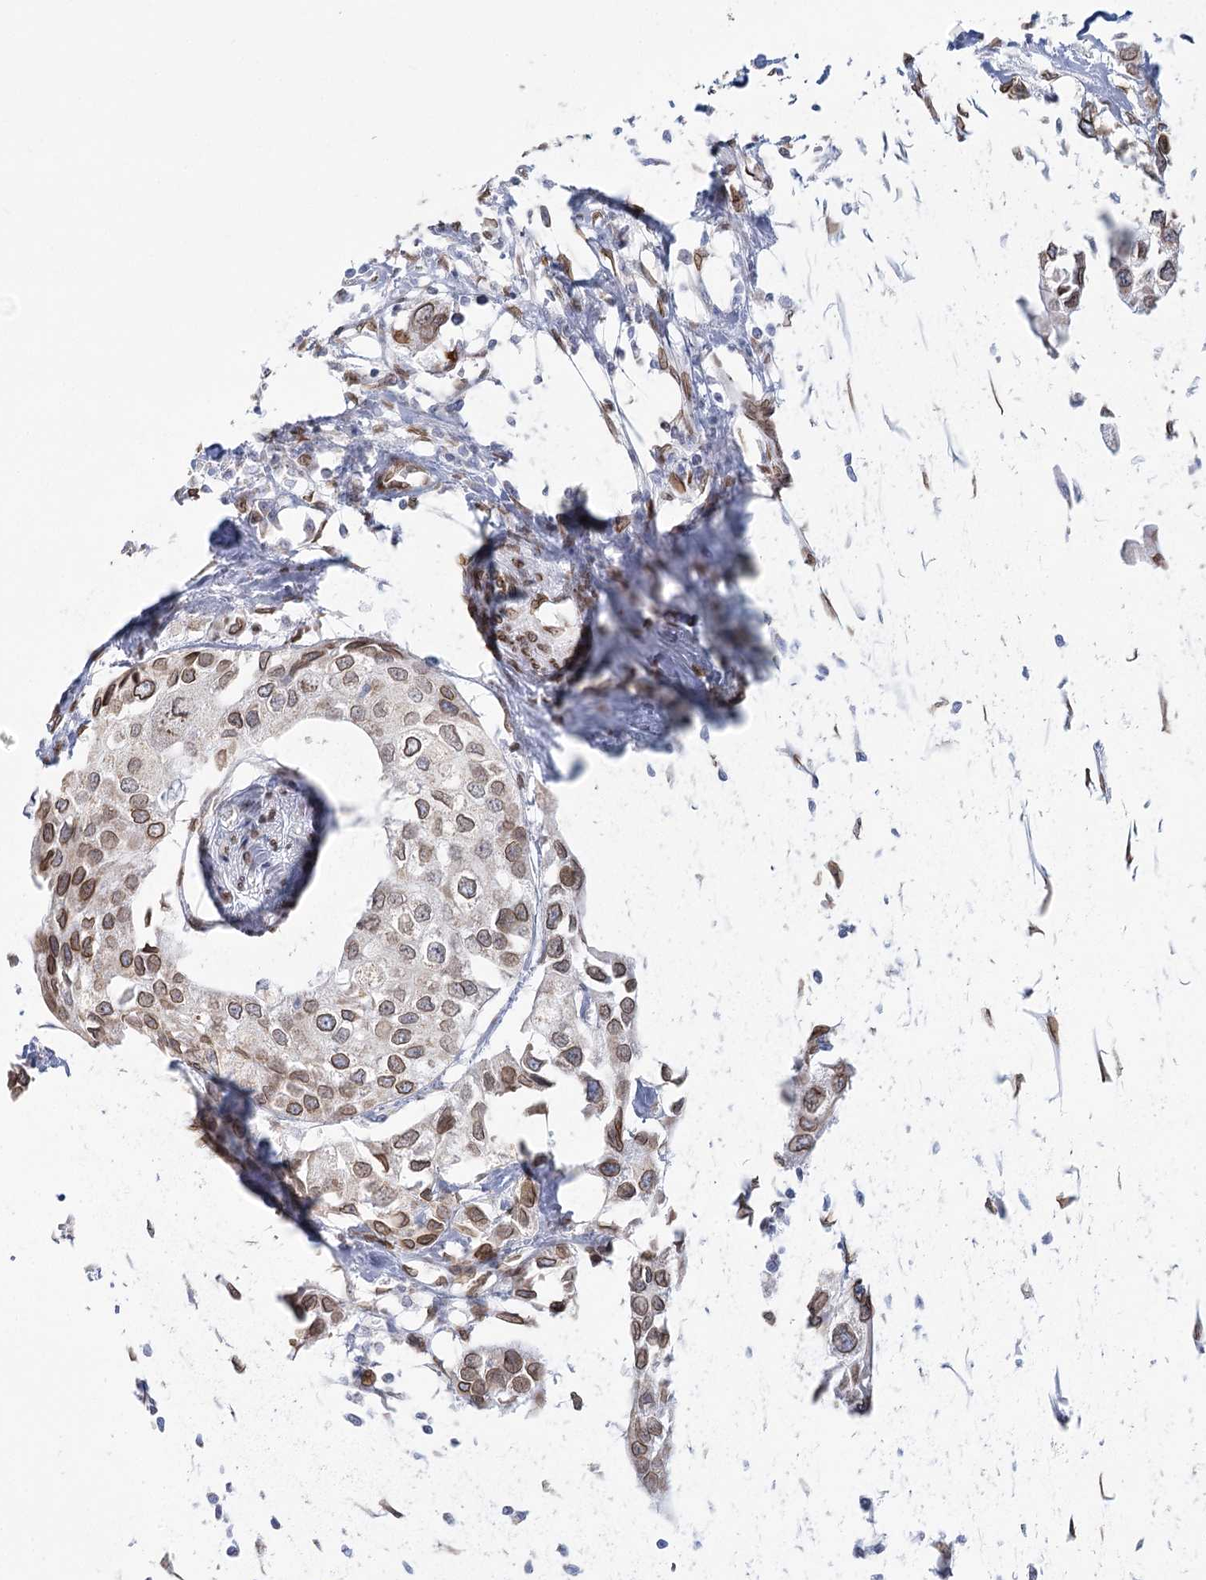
{"staining": {"intensity": "moderate", "quantity": ">75%", "location": "cytoplasmic/membranous,nuclear"}, "tissue": "urothelial cancer", "cell_type": "Tumor cells", "image_type": "cancer", "snomed": [{"axis": "morphology", "description": "Urothelial carcinoma, High grade"}, {"axis": "topography", "description": "Urinary bladder"}], "caption": "Immunohistochemical staining of urothelial cancer displays medium levels of moderate cytoplasmic/membranous and nuclear positivity in approximately >75% of tumor cells.", "gene": "VWA5A", "patient": {"sex": "male", "age": 64}}